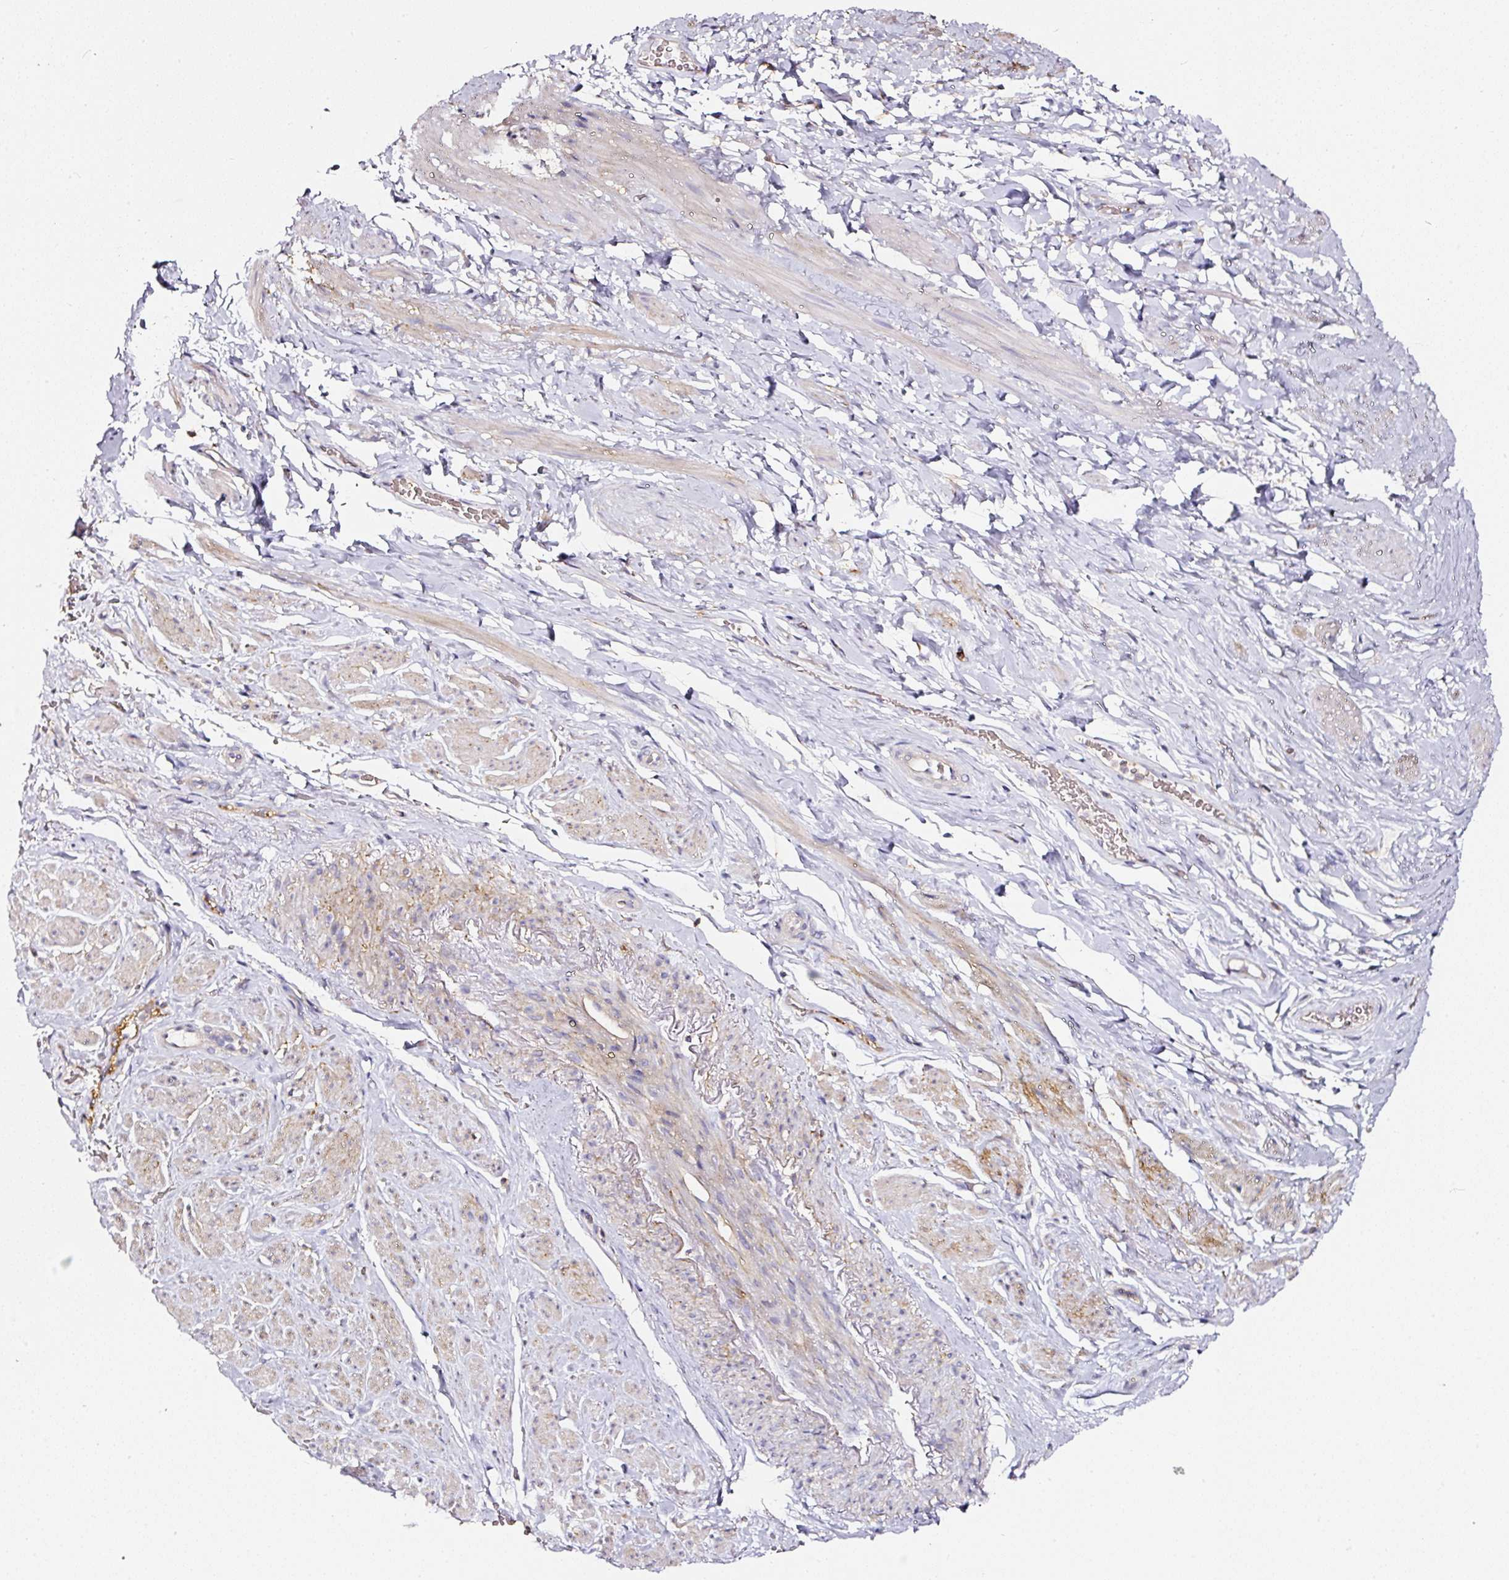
{"staining": {"intensity": "weak", "quantity": "<25%", "location": "cytoplasmic/membranous"}, "tissue": "smooth muscle", "cell_type": "Smooth muscle cells", "image_type": "normal", "snomed": [{"axis": "morphology", "description": "Normal tissue, NOS"}, {"axis": "topography", "description": "Smooth muscle"}, {"axis": "topography", "description": "Peripheral nerve tissue"}], "caption": "A high-resolution image shows immunohistochemistry staining of unremarkable smooth muscle, which demonstrates no significant positivity in smooth muscle cells.", "gene": "CD47", "patient": {"sex": "male", "age": 69}}